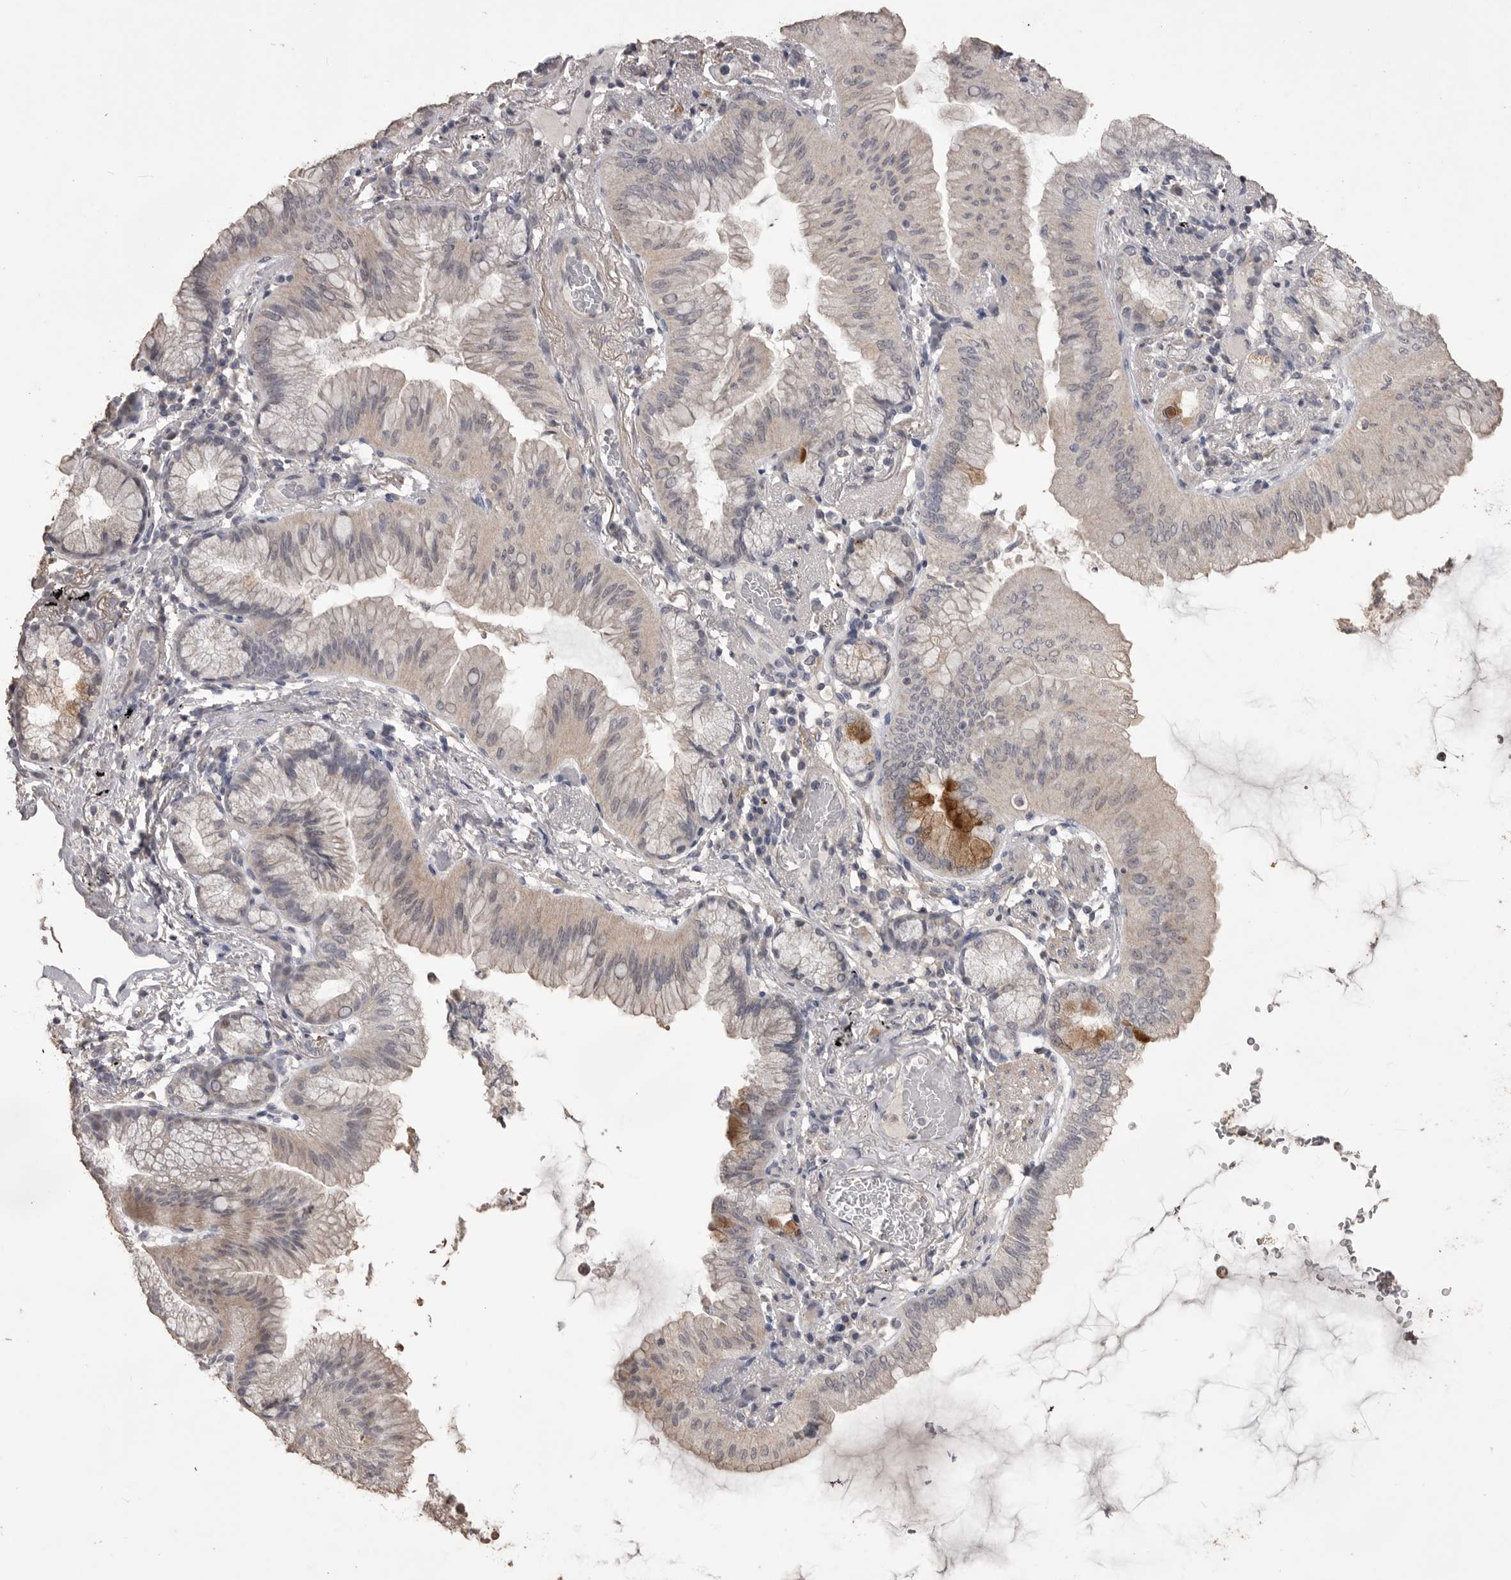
{"staining": {"intensity": "moderate", "quantity": "<25%", "location": "cytoplasmic/membranous"}, "tissue": "lung cancer", "cell_type": "Tumor cells", "image_type": "cancer", "snomed": [{"axis": "morphology", "description": "Adenocarcinoma, NOS"}, {"axis": "topography", "description": "Lung"}], "caption": "The image reveals staining of lung cancer, revealing moderate cytoplasmic/membranous protein staining (brown color) within tumor cells.", "gene": "MMP7", "patient": {"sex": "female", "age": 70}}